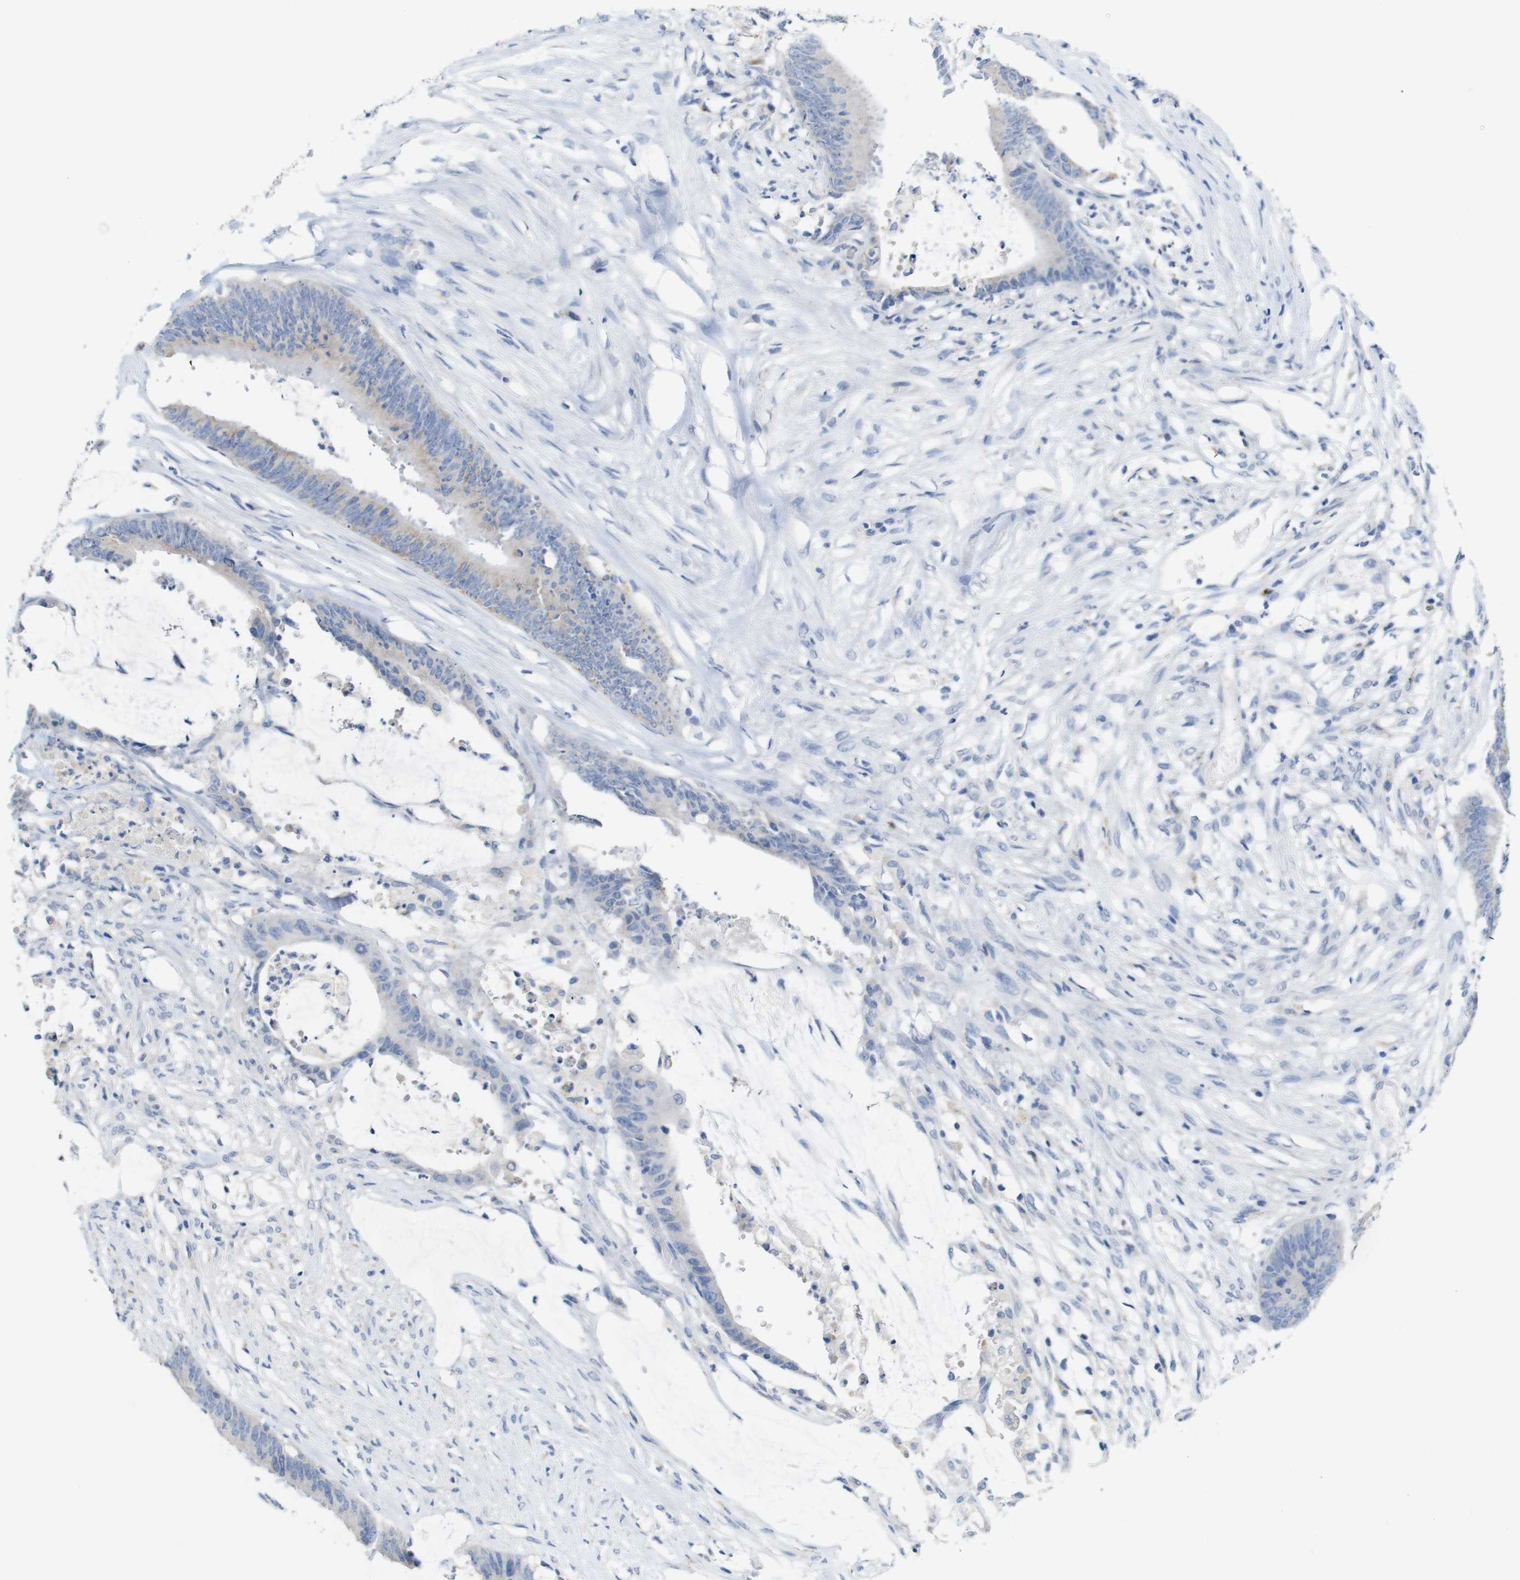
{"staining": {"intensity": "weak", "quantity": "<25%", "location": "cytoplasmic/membranous"}, "tissue": "colorectal cancer", "cell_type": "Tumor cells", "image_type": "cancer", "snomed": [{"axis": "morphology", "description": "Adenocarcinoma, NOS"}, {"axis": "topography", "description": "Rectum"}], "caption": "Immunohistochemistry of adenocarcinoma (colorectal) exhibits no staining in tumor cells.", "gene": "LAG3", "patient": {"sex": "female", "age": 66}}